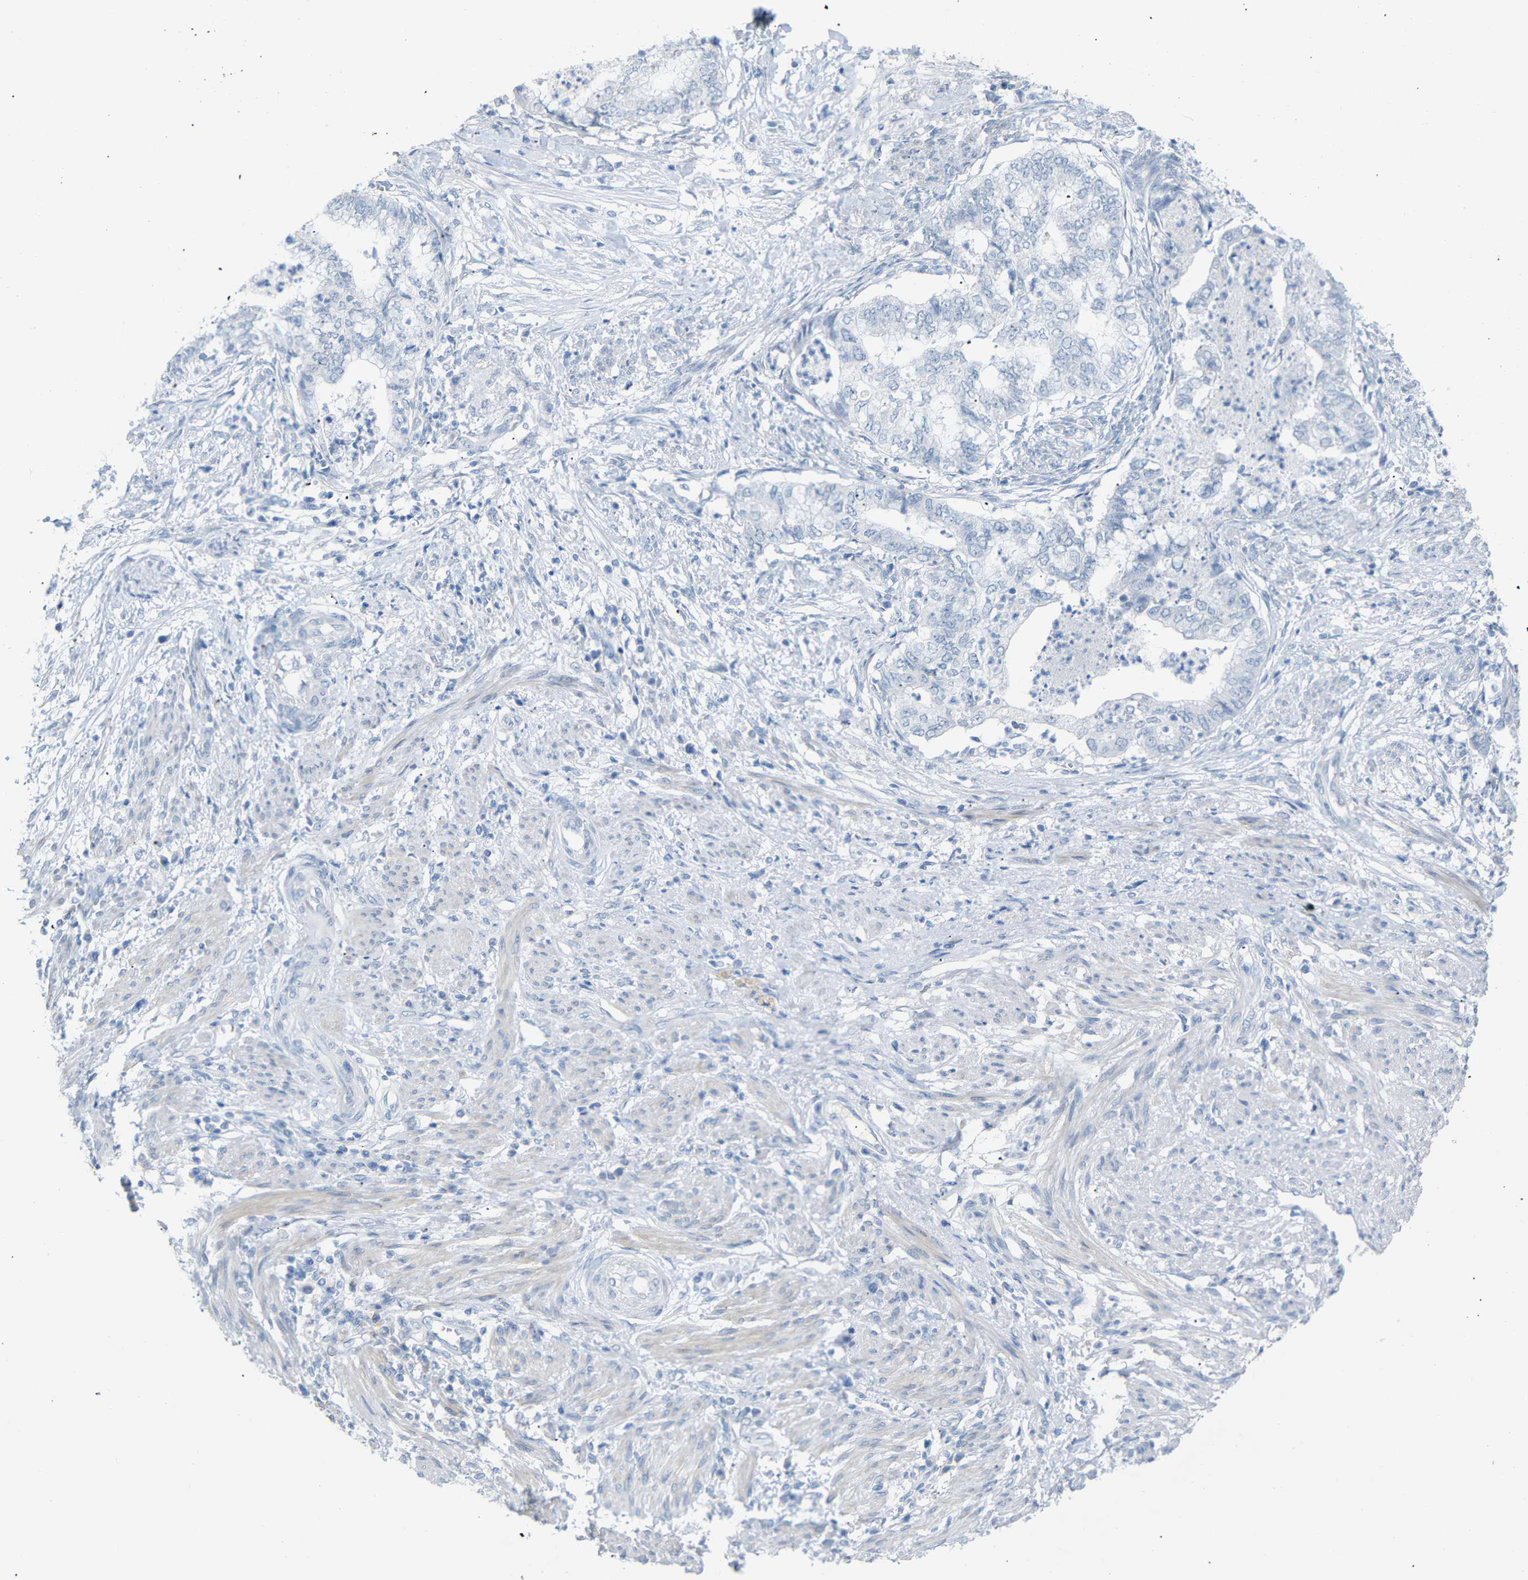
{"staining": {"intensity": "negative", "quantity": "none", "location": "none"}, "tissue": "endometrial cancer", "cell_type": "Tumor cells", "image_type": "cancer", "snomed": [{"axis": "morphology", "description": "Necrosis, NOS"}, {"axis": "morphology", "description": "Adenocarcinoma, NOS"}, {"axis": "topography", "description": "Endometrium"}], "caption": "A high-resolution micrograph shows immunohistochemistry staining of endometrial adenocarcinoma, which displays no significant expression in tumor cells.", "gene": "OPN1SW", "patient": {"sex": "female", "age": 79}}